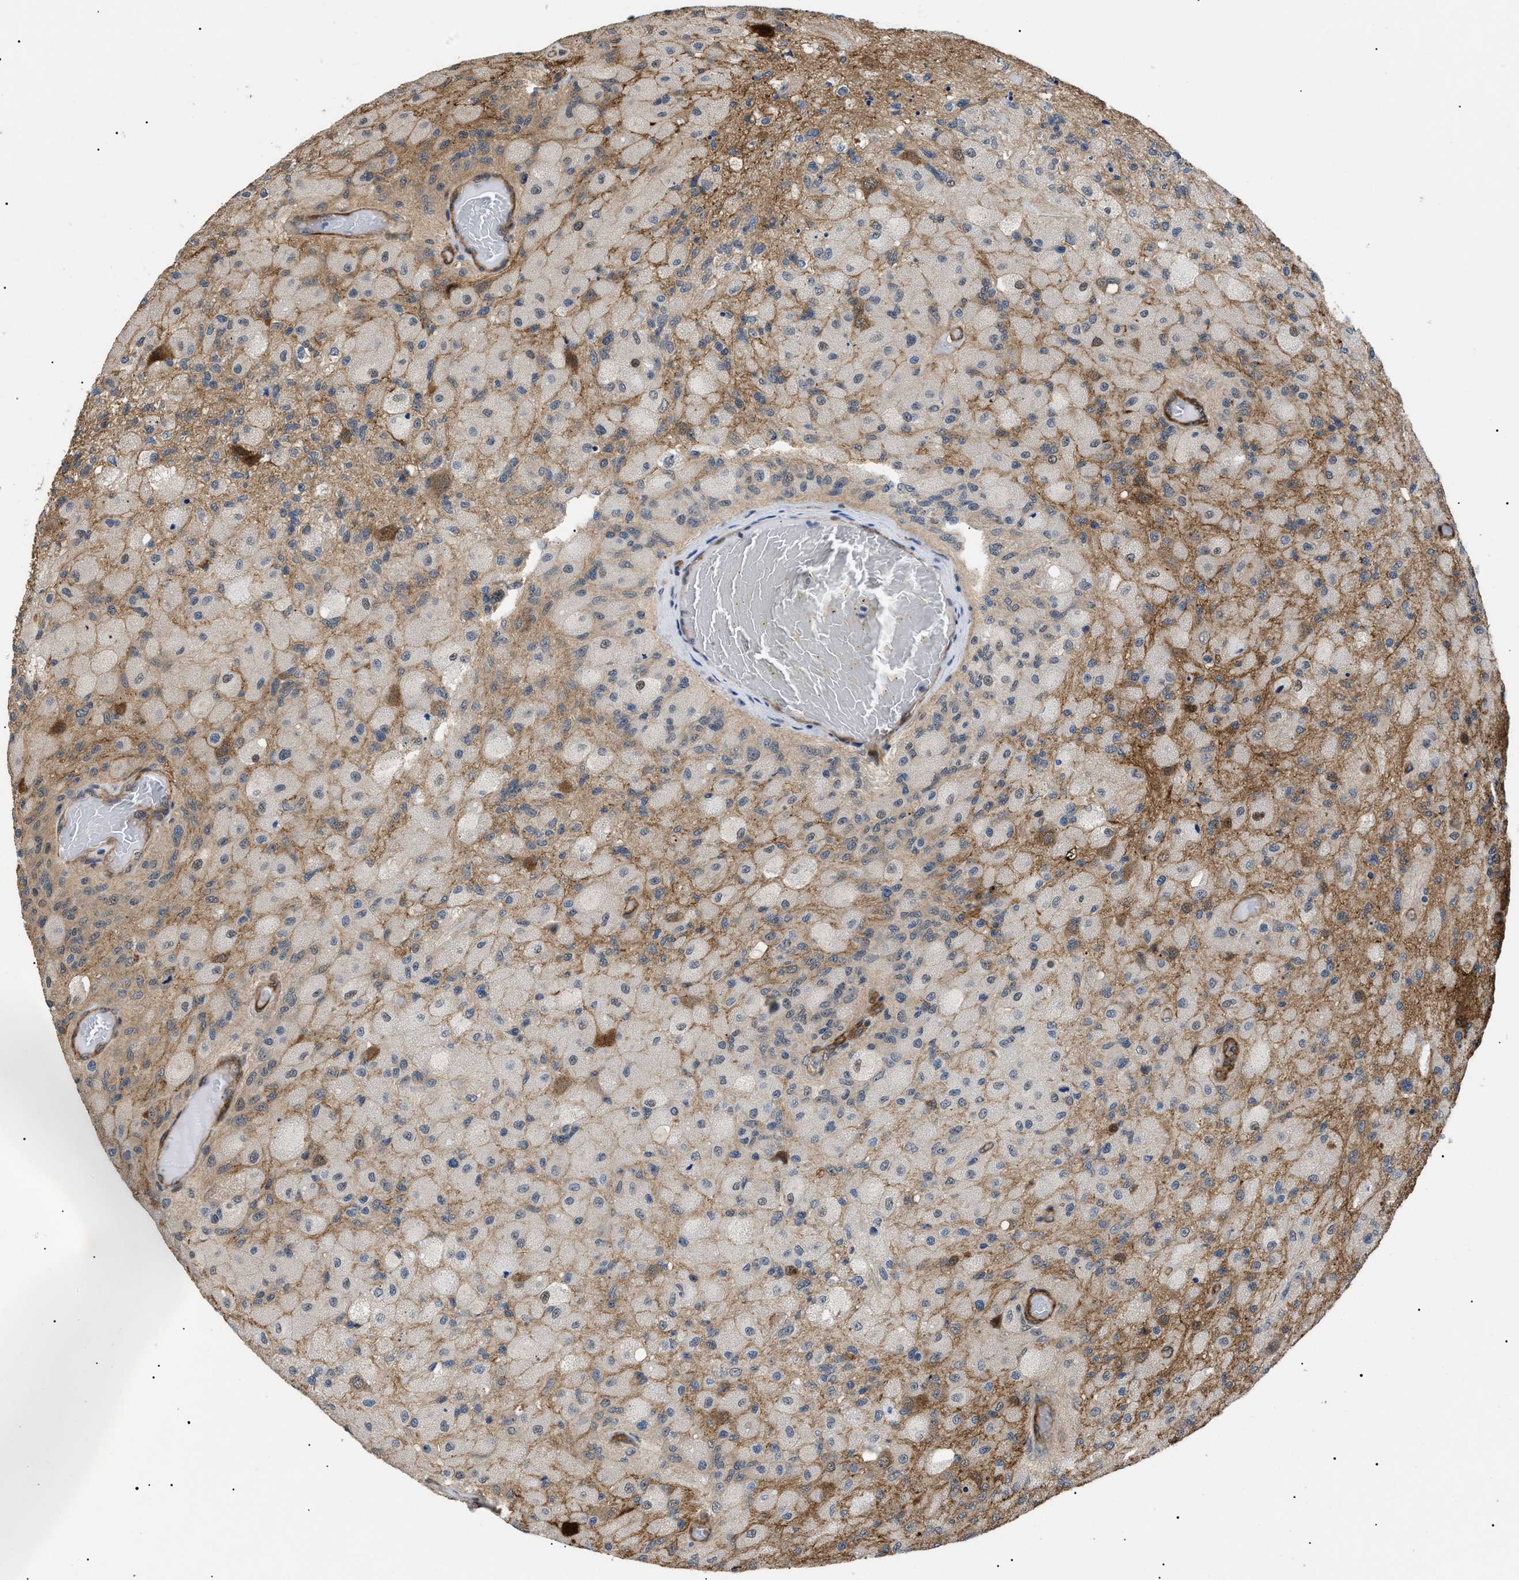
{"staining": {"intensity": "weak", "quantity": ">75%", "location": "cytoplasmic/membranous"}, "tissue": "glioma", "cell_type": "Tumor cells", "image_type": "cancer", "snomed": [{"axis": "morphology", "description": "Normal tissue, NOS"}, {"axis": "morphology", "description": "Glioma, malignant, High grade"}, {"axis": "topography", "description": "Cerebral cortex"}], "caption": "Malignant glioma (high-grade) stained with IHC exhibits weak cytoplasmic/membranous staining in approximately >75% of tumor cells.", "gene": "CRCP", "patient": {"sex": "male", "age": 77}}